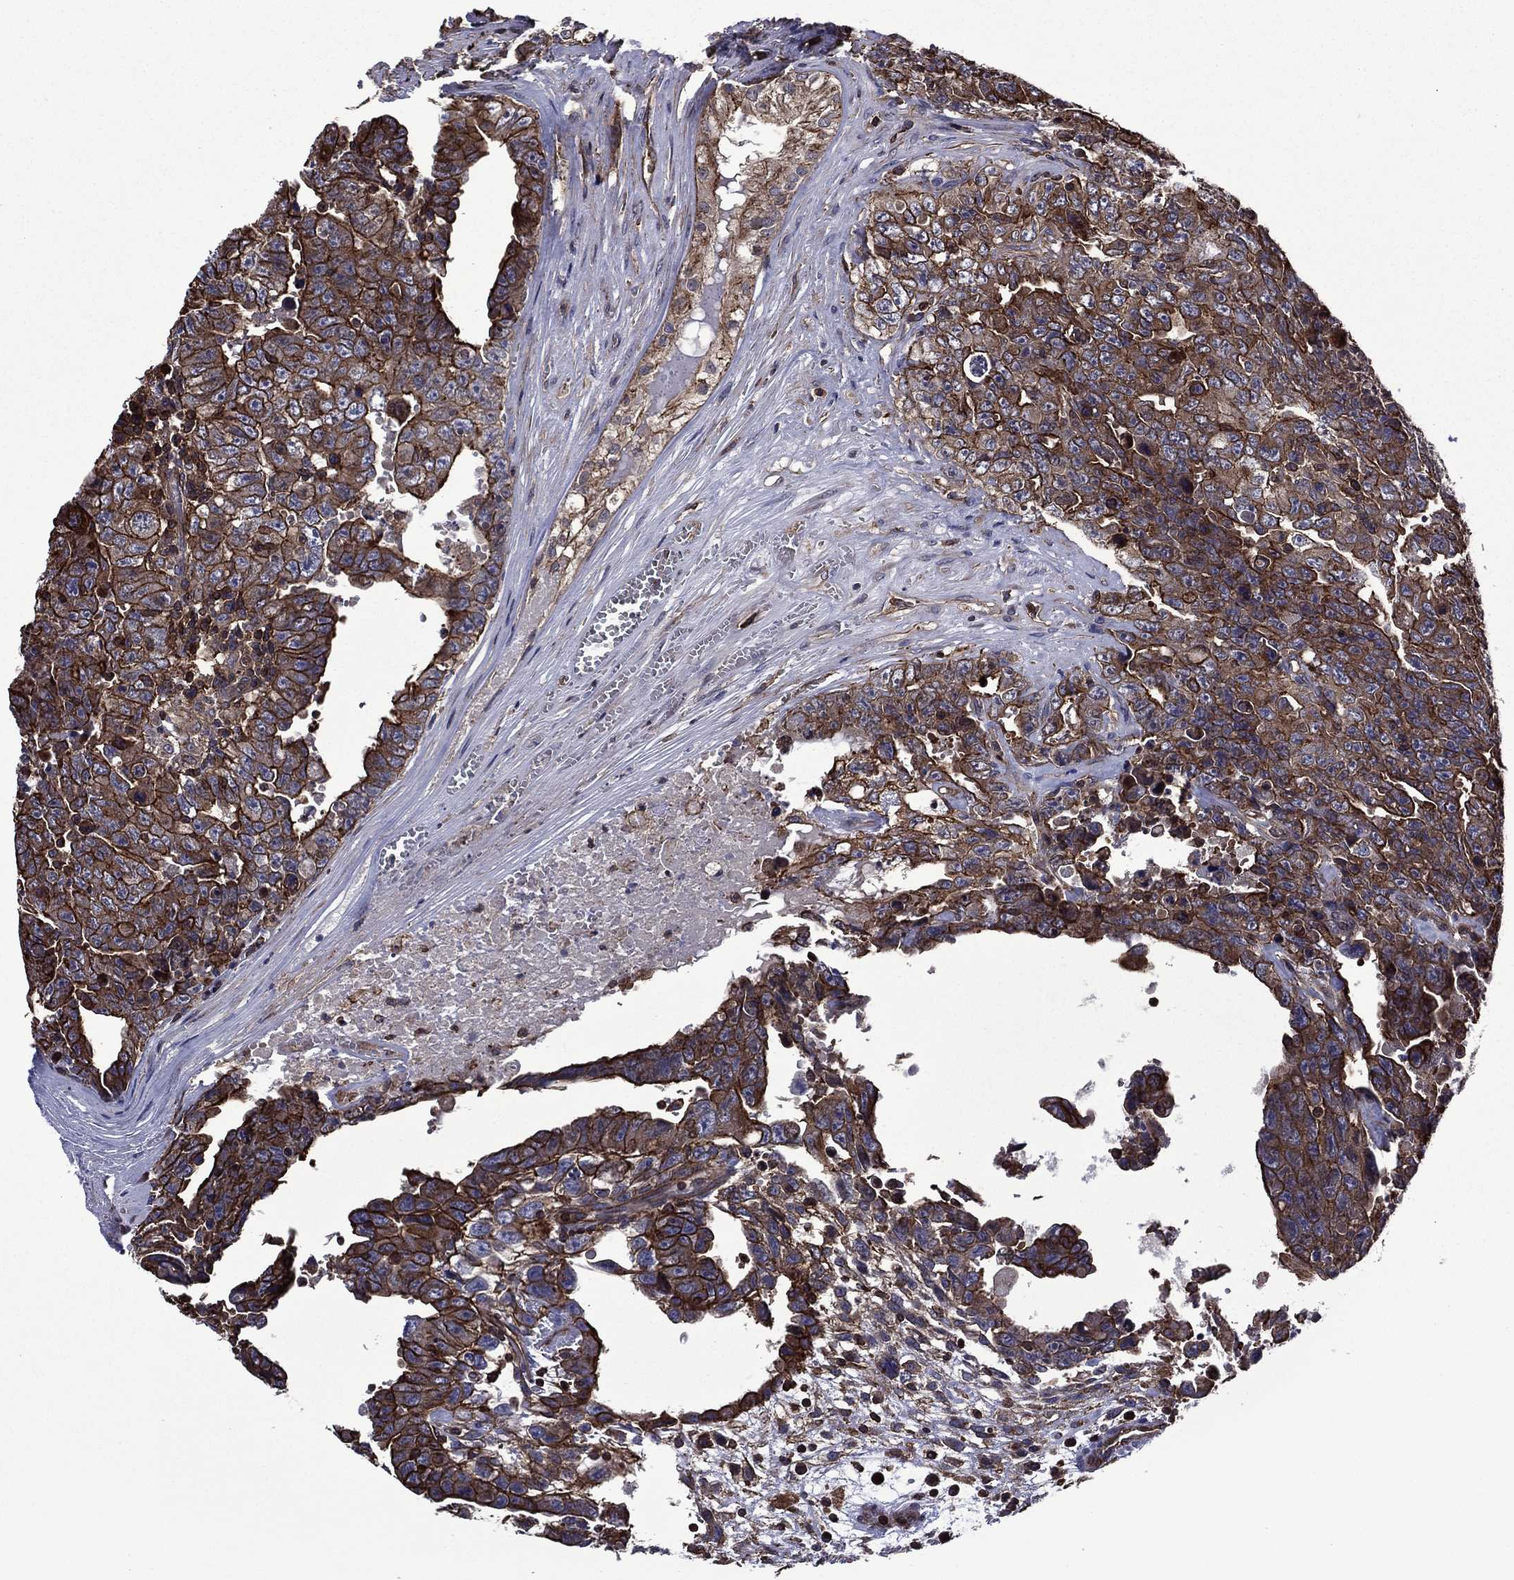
{"staining": {"intensity": "strong", "quantity": ">75%", "location": "cytoplasmic/membranous"}, "tissue": "testis cancer", "cell_type": "Tumor cells", "image_type": "cancer", "snomed": [{"axis": "morphology", "description": "Carcinoma, Embryonal, NOS"}, {"axis": "topography", "description": "Testis"}], "caption": "IHC photomicrograph of neoplastic tissue: embryonal carcinoma (testis) stained using immunohistochemistry displays high levels of strong protein expression localized specifically in the cytoplasmic/membranous of tumor cells, appearing as a cytoplasmic/membranous brown color.", "gene": "PLPP3", "patient": {"sex": "male", "age": 24}}